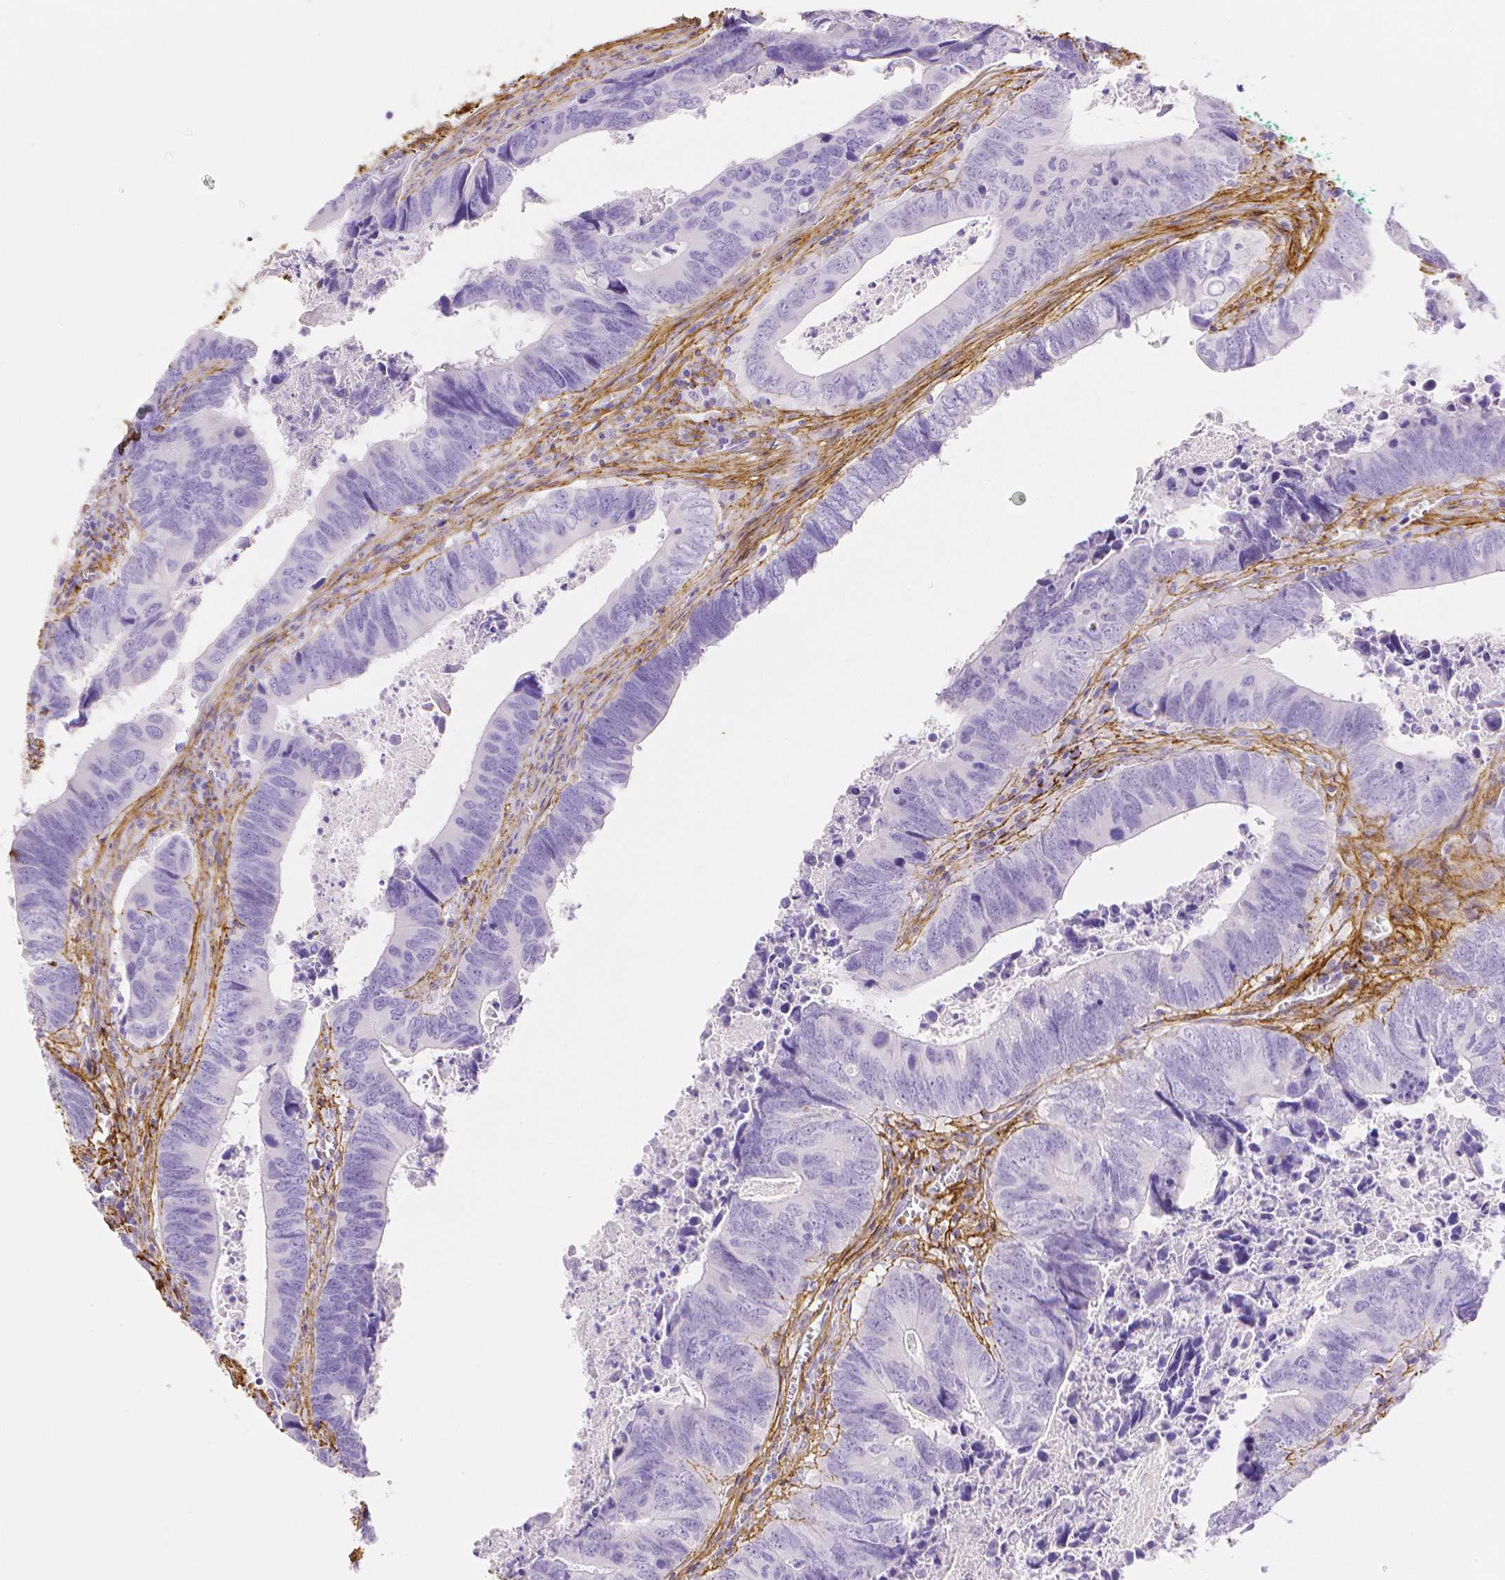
{"staining": {"intensity": "negative", "quantity": "none", "location": "none"}, "tissue": "colorectal cancer", "cell_type": "Tumor cells", "image_type": "cancer", "snomed": [{"axis": "morphology", "description": "Adenocarcinoma, NOS"}, {"axis": "topography", "description": "Colon"}], "caption": "Immunohistochemistry (IHC) micrograph of human adenocarcinoma (colorectal) stained for a protein (brown), which reveals no staining in tumor cells.", "gene": "FBN1", "patient": {"sex": "female", "age": 82}}